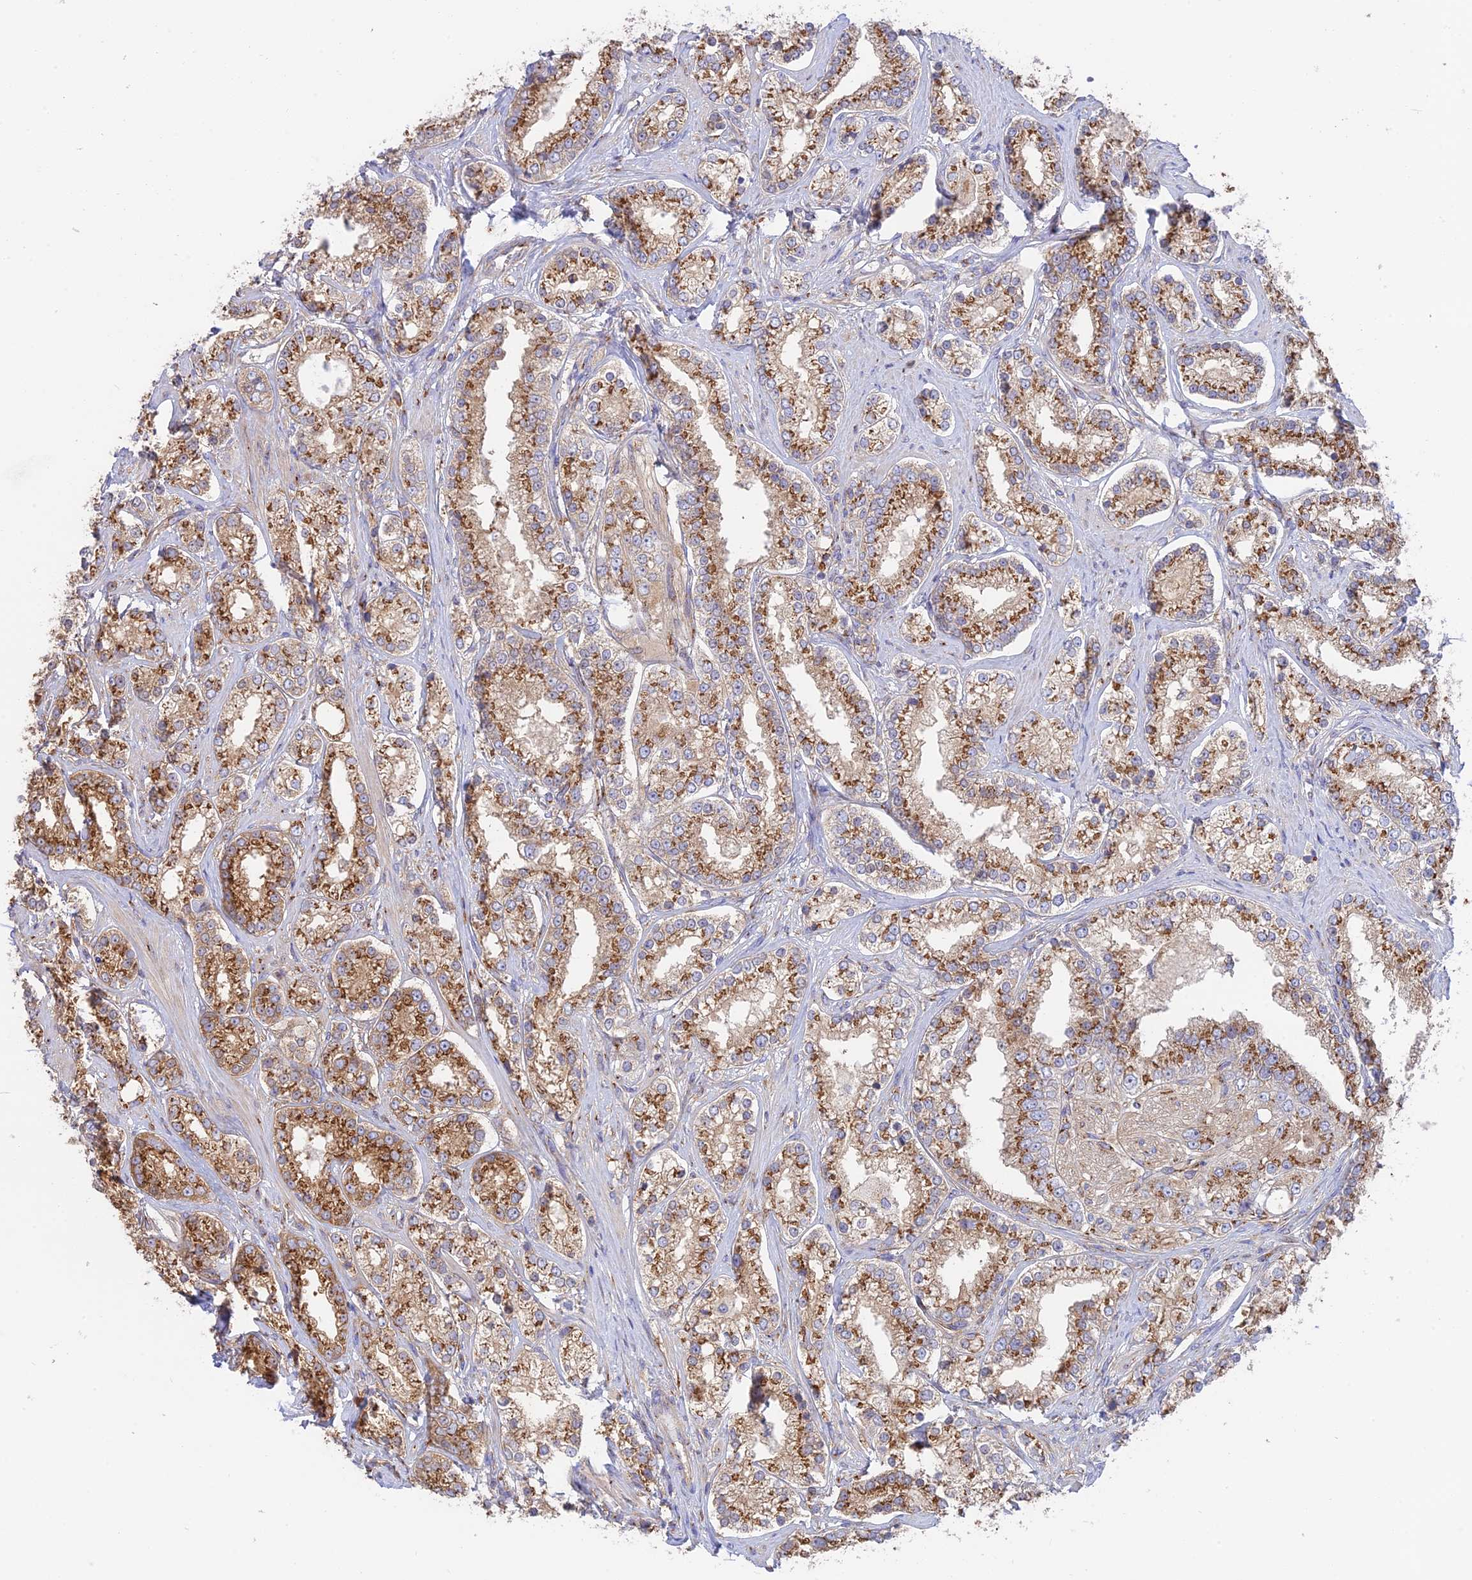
{"staining": {"intensity": "strong", "quantity": ">75%", "location": "cytoplasmic/membranous"}, "tissue": "prostate cancer", "cell_type": "Tumor cells", "image_type": "cancer", "snomed": [{"axis": "morphology", "description": "Normal tissue, NOS"}, {"axis": "morphology", "description": "Adenocarcinoma, High grade"}, {"axis": "topography", "description": "Prostate"}], "caption": "Approximately >75% of tumor cells in human high-grade adenocarcinoma (prostate) reveal strong cytoplasmic/membranous protein expression as visualized by brown immunohistochemical staining.", "gene": "GOLGA3", "patient": {"sex": "male", "age": 83}}